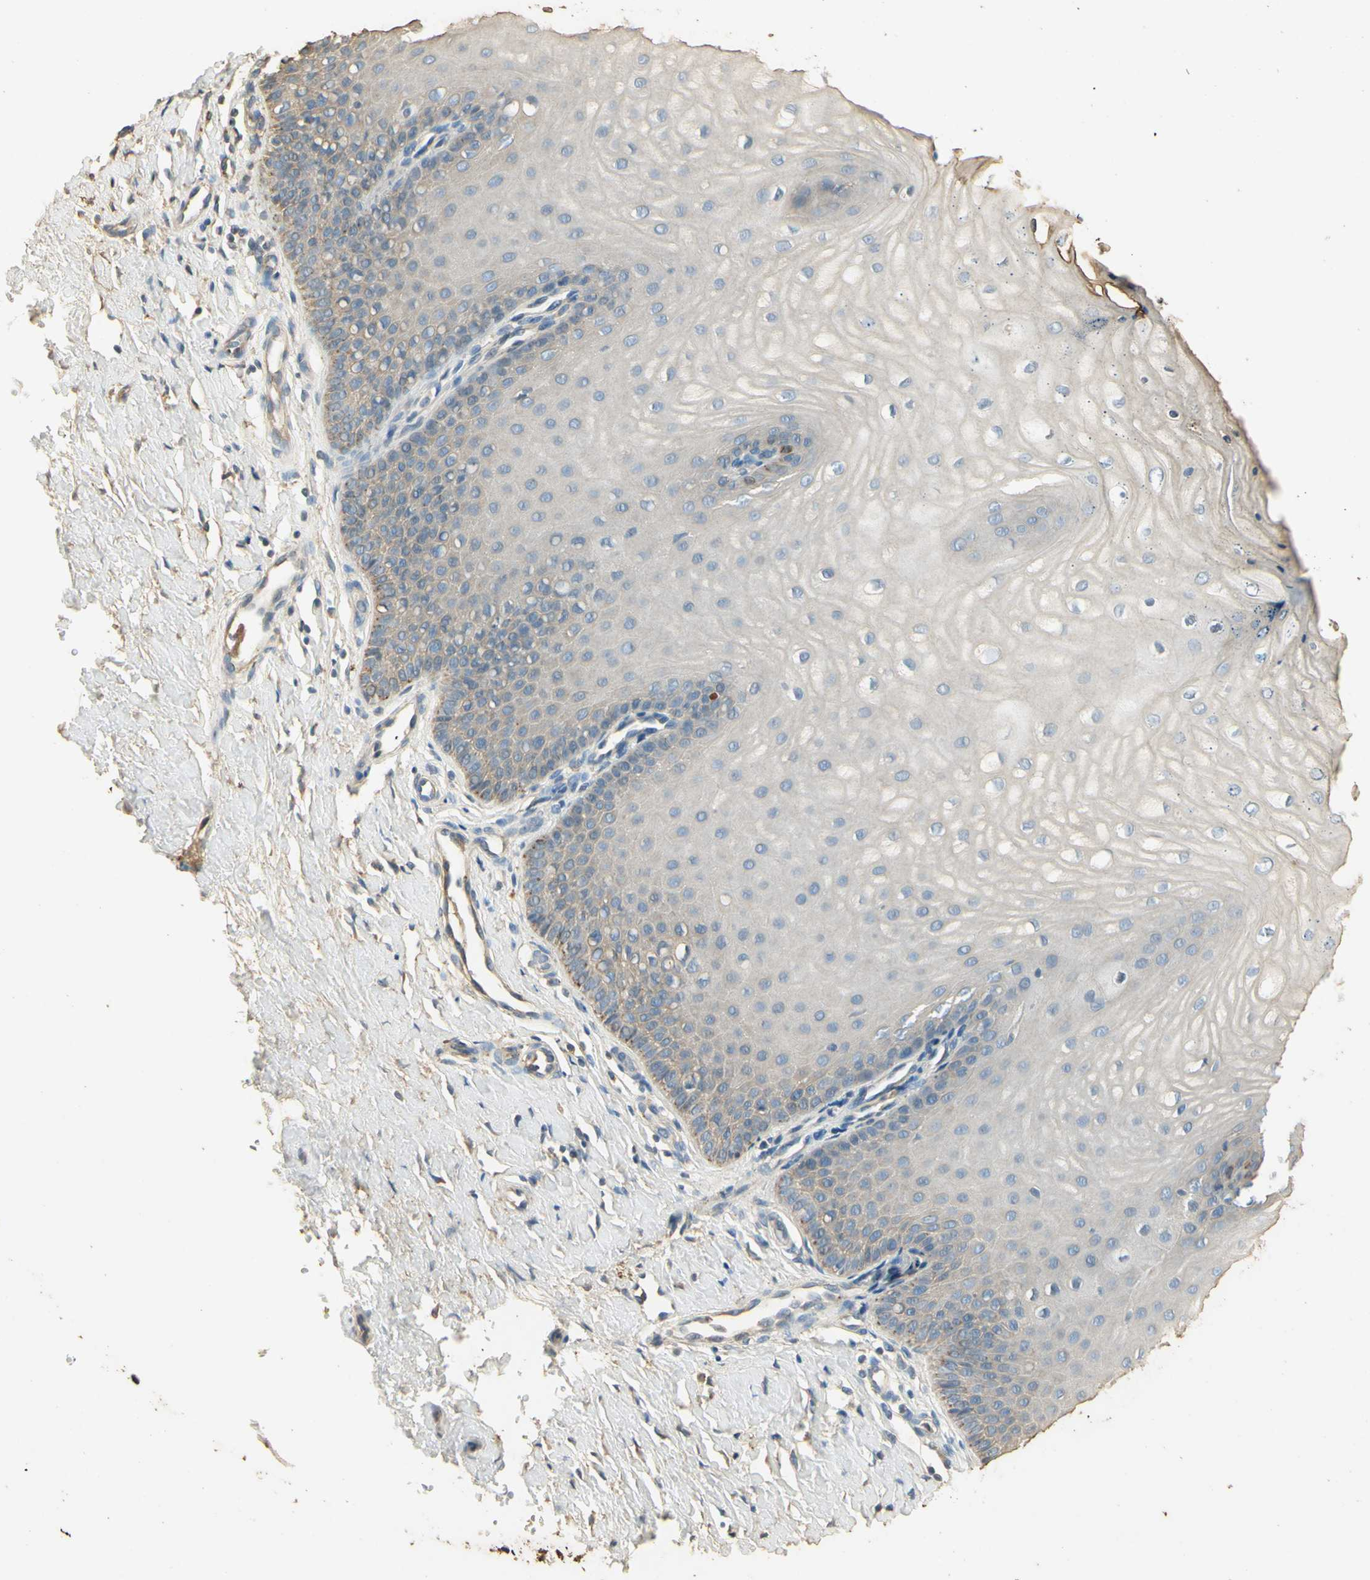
{"staining": {"intensity": "negative", "quantity": "none", "location": "none"}, "tissue": "cervix", "cell_type": "Glandular cells", "image_type": "normal", "snomed": [{"axis": "morphology", "description": "Normal tissue, NOS"}, {"axis": "topography", "description": "Cervix"}], "caption": "IHC photomicrograph of benign cervix: human cervix stained with DAB (3,3'-diaminobenzidine) displays no significant protein positivity in glandular cells. (DAB IHC, high magnification).", "gene": "ARHGEF17", "patient": {"sex": "female", "age": 55}}